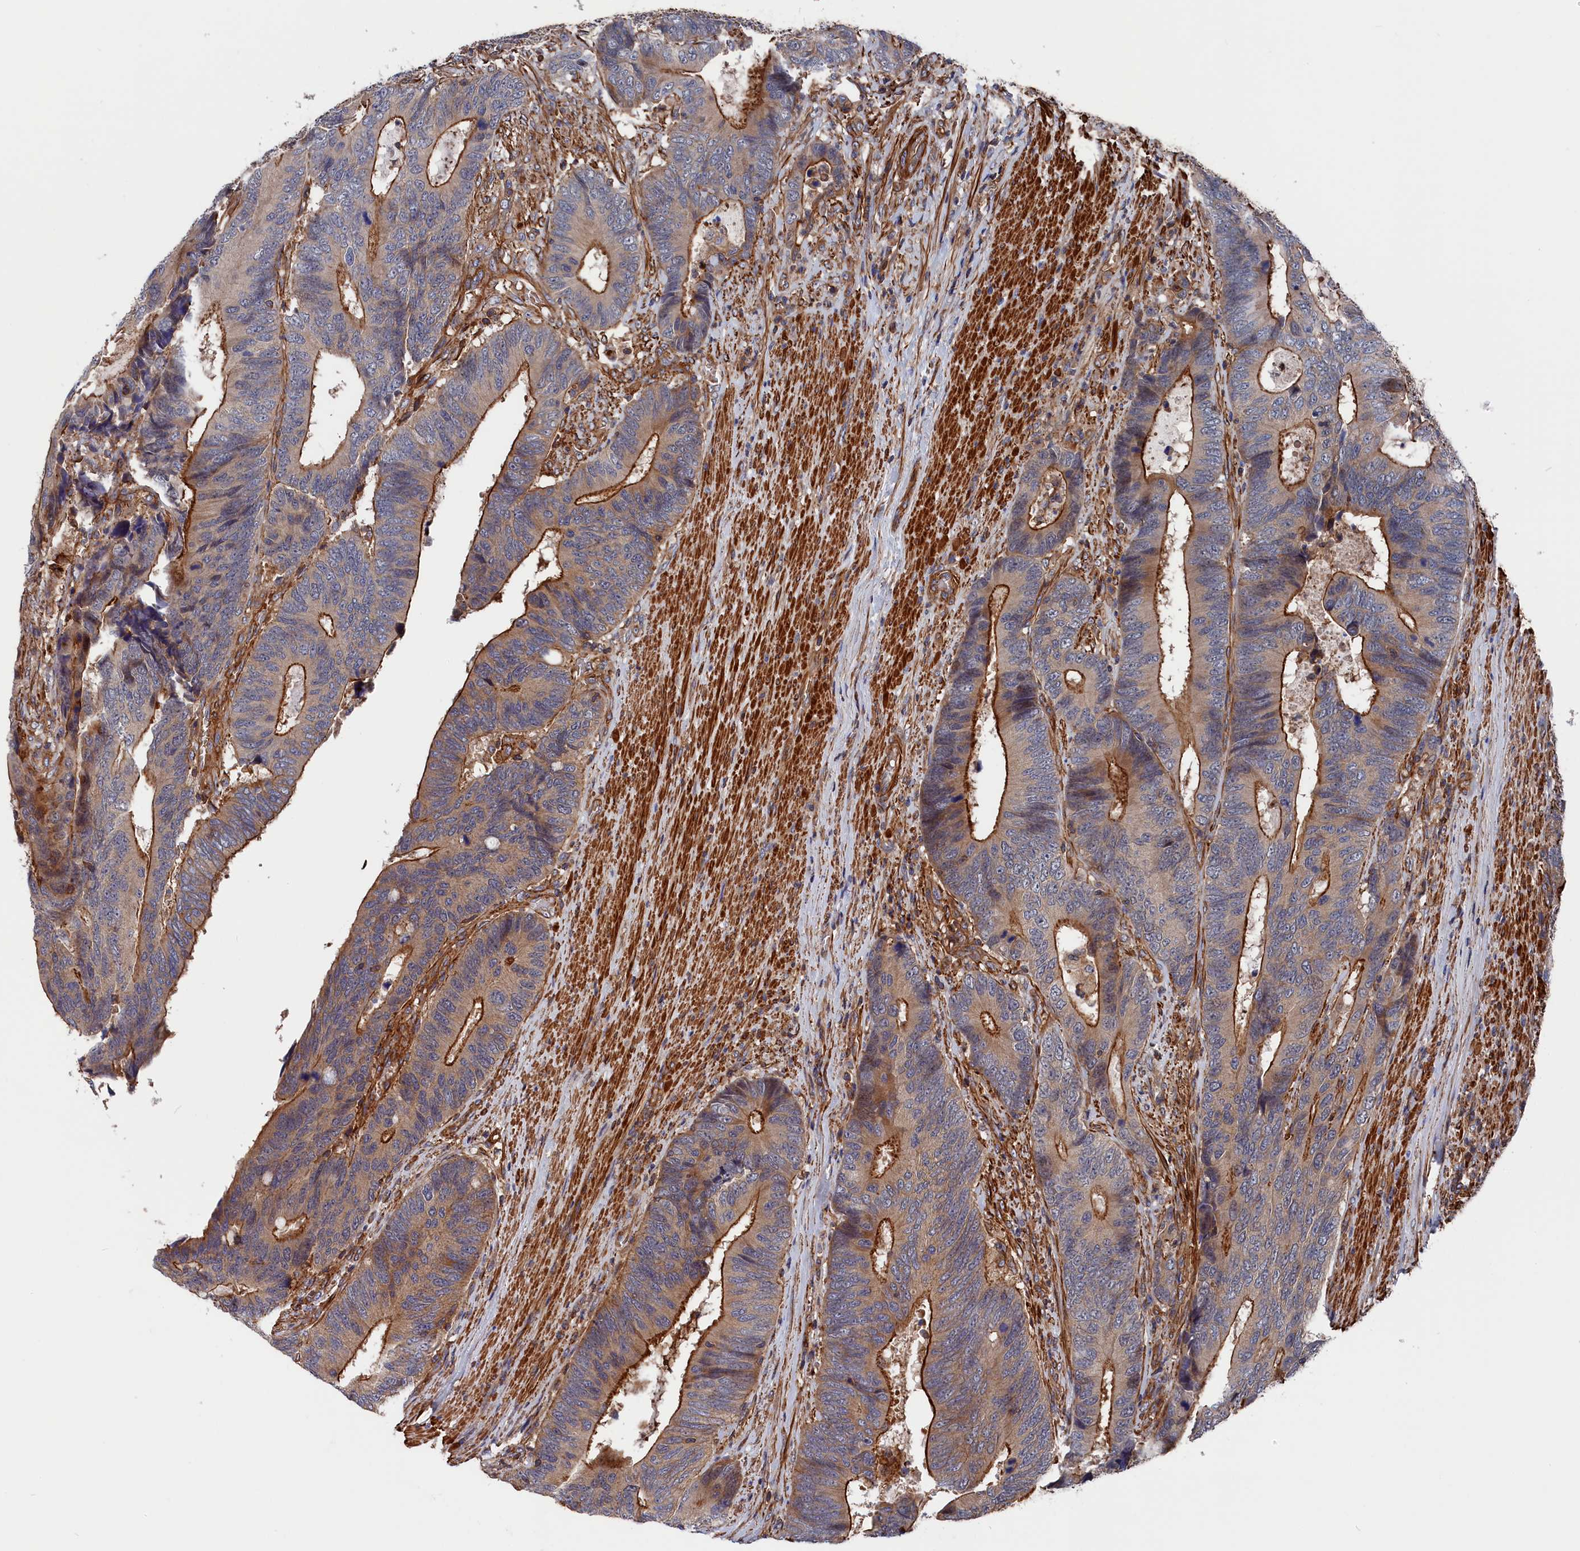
{"staining": {"intensity": "strong", "quantity": "25%-75%", "location": "cytoplasmic/membranous"}, "tissue": "colorectal cancer", "cell_type": "Tumor cells", "image_type": "cancer", "snomed": [{"axis": "morphology", "description": "Adenocarcinoma, NOS"}, {"axis": "topography", "description": "Colon"}], "caption": "DAB (3,3'-diaminobenzidine) immunohistochemical staining of human colorectal adenocarcinoma reveals strong cytoplasmic/membranous protein staining in about 25%-75% of tumor cells.", "gene": "LDHD", "patient": {"sex": "male", "age": 87}}